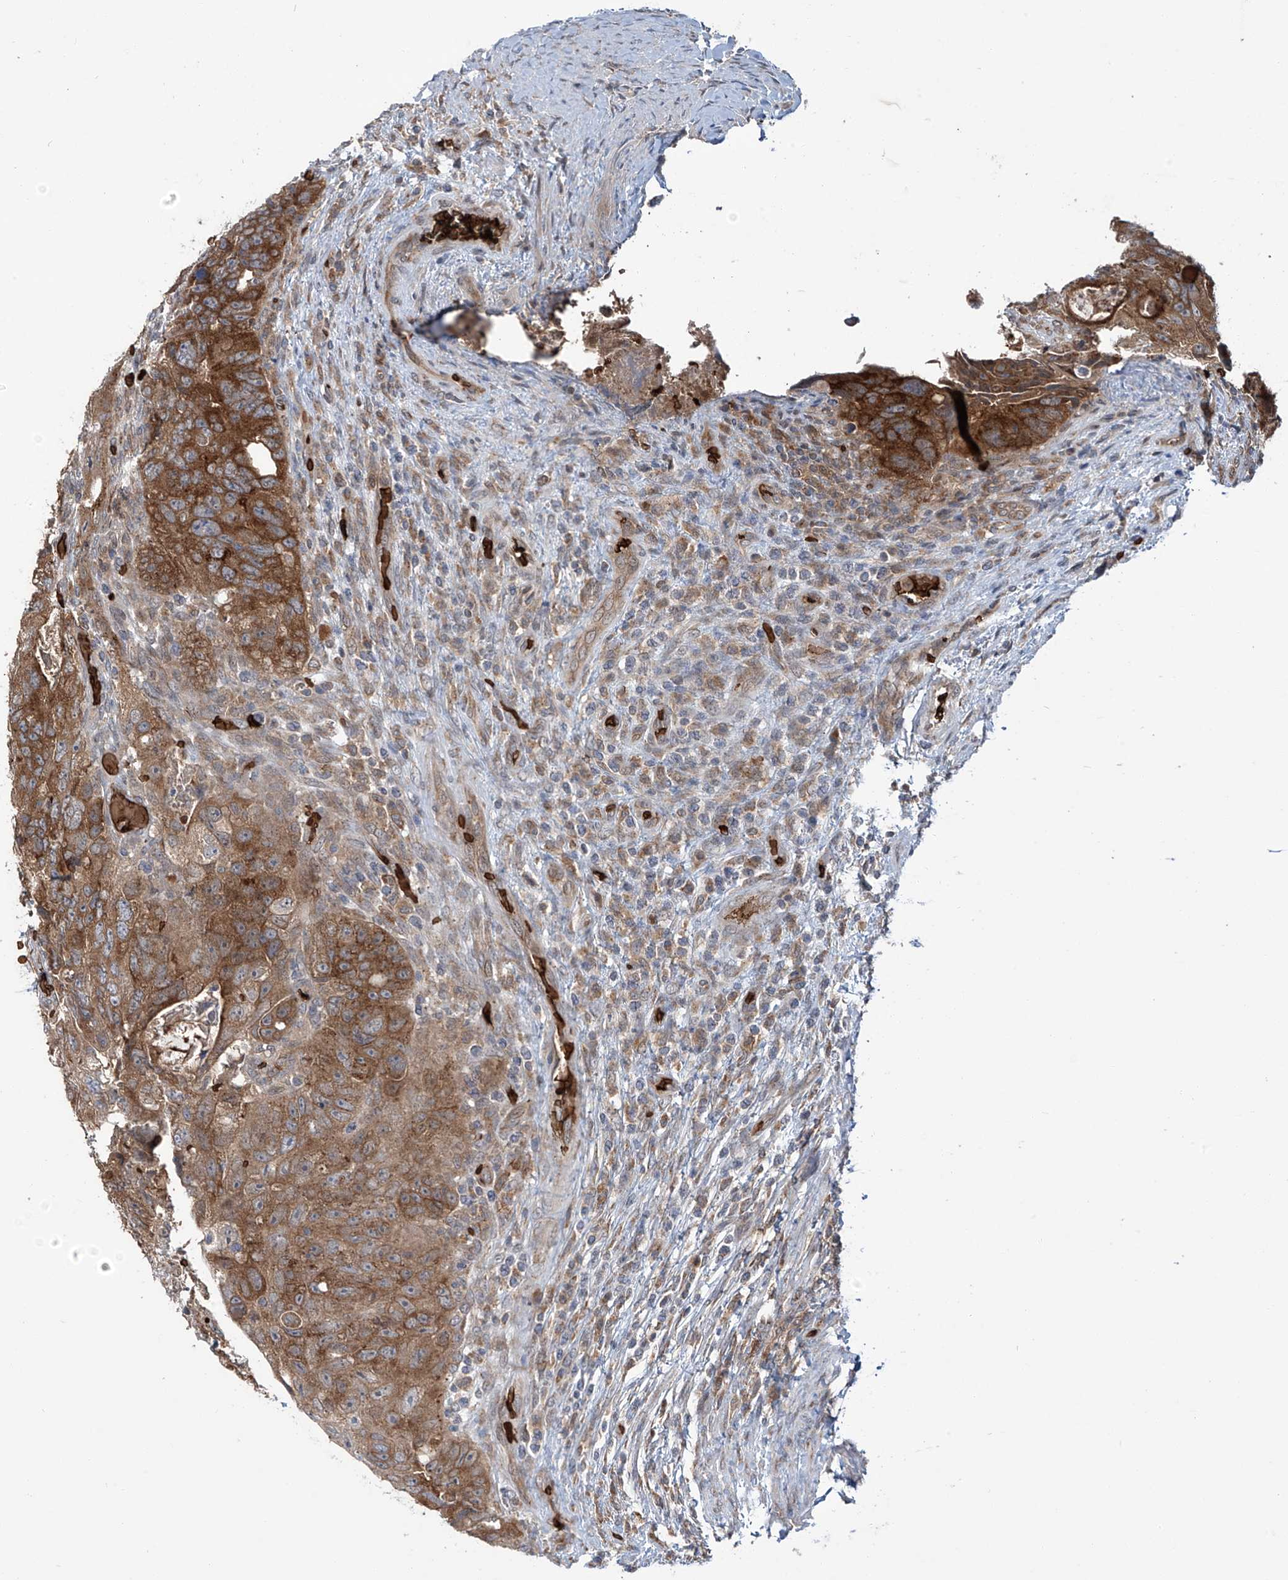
{"staining": {"intensity": "strong", "quantity": ">75%", "location": "cytoplasmic/membranous"}, "tissue": "colorectal cancer", "cell_type": "Tumor cells", "image_type": "cancer", "snomed": [{"axis": "morphology", "description": "Adenocarcinoma, NOS"}, {"axis": "topography", "description": "Rectum"}], "caption": "Immunohistochemical staining of human colorectal adenocarcinoma reveals strong cytoplasmic/membranous protein expression in approximately >75% of tumor cells. The staining was performed using DAB to visualize the protein expression in brown, while the nuclei were stained in blue with hematoxylin (Magnification: 20x).", "gene": "ZDHHC9", "patient": {"sex": "male", "age": 59}}